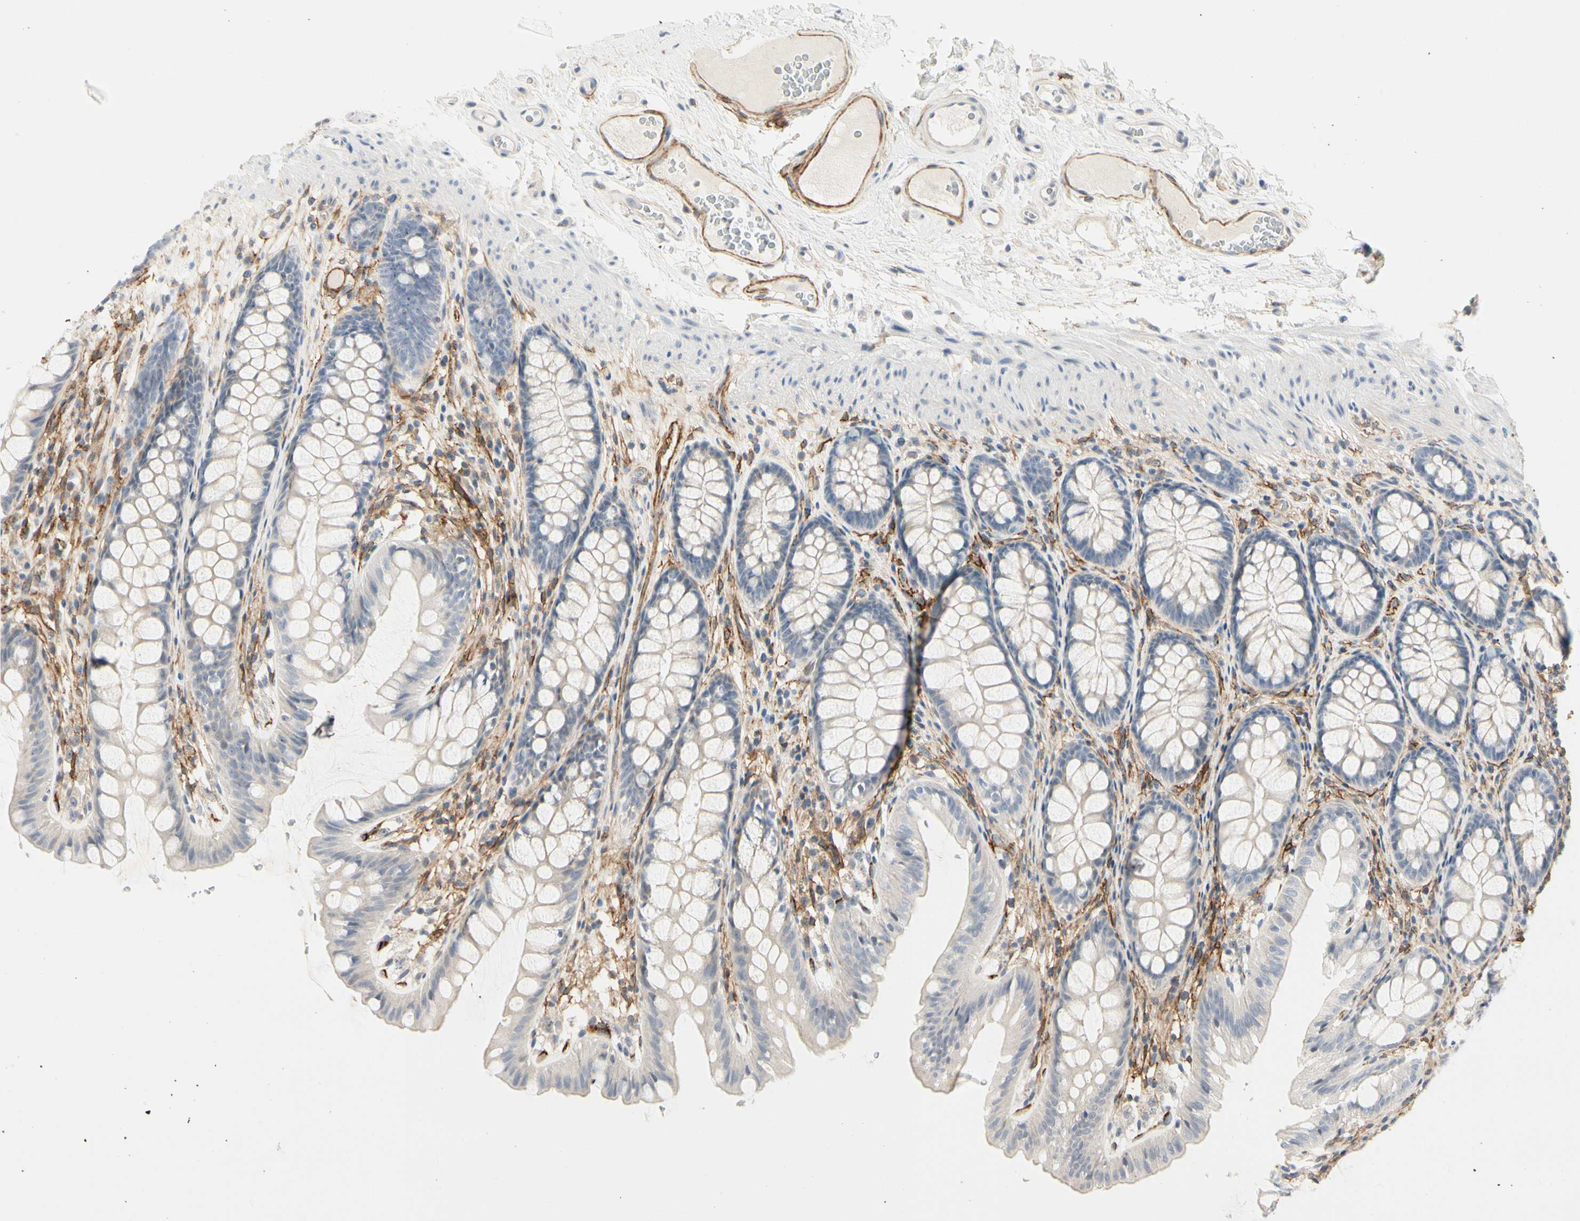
{"staining": {"intensity": "strong", "quantity": ">75%", "location": "cytoplasmic/membranous"}, "tissue": "colon", "cell_type": "Endothelial cells", "image_type": "normal", "snomed": [{"axis": "morphology", "description": "Normal tissue, NOS"}, {"axis": "topography", "description": "Colon"}], "caption": "Human colon stained for a protein (brown) reveals strong cytoplasmic/membranous positive positivity in approximately >75% of endothelial cells.", "gene": "GGT5", "patient": {"sex": "female", "age": 55}}